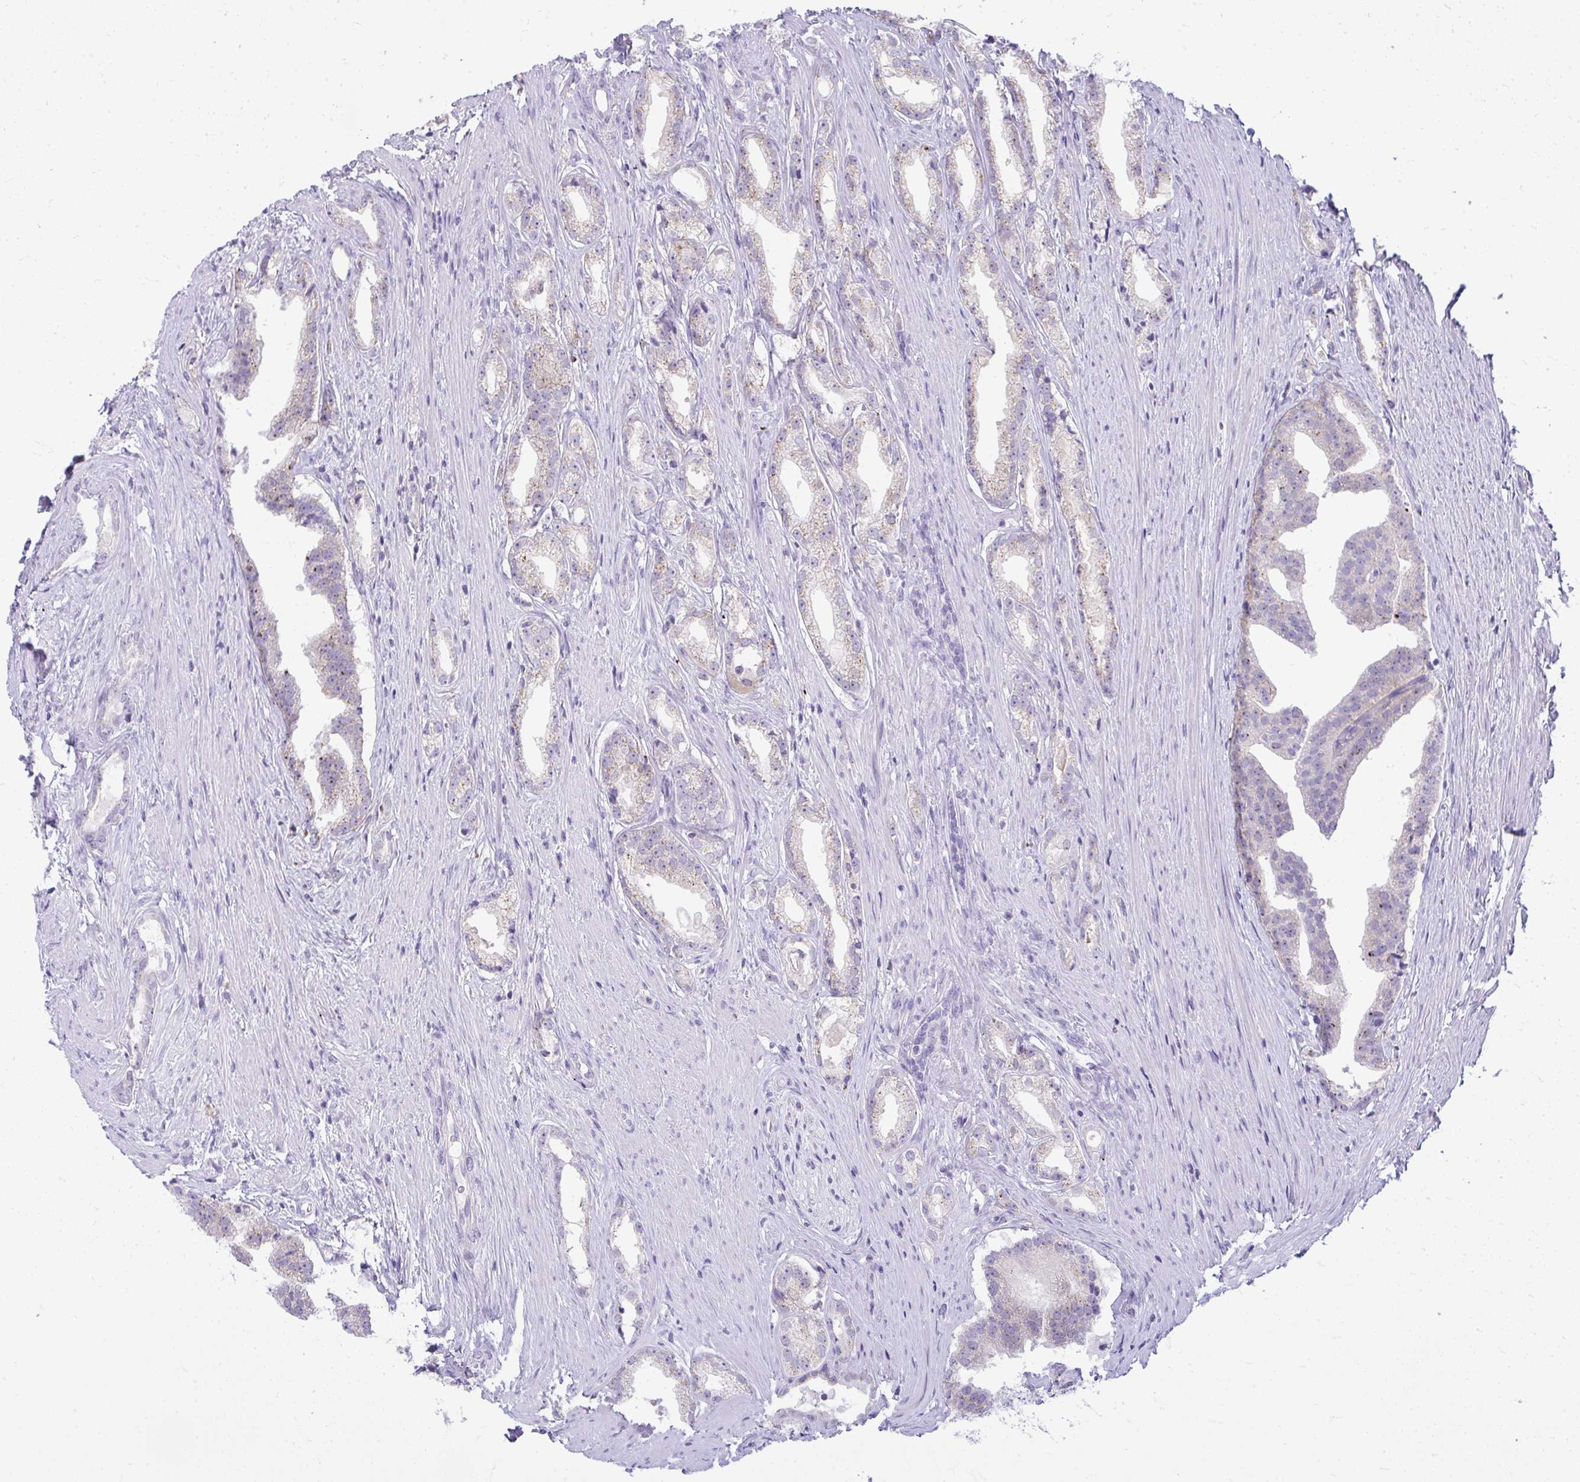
{"staining": {"intensity": "weak", "quantity": "25%-75%", "location": "cytoplasmic/membranous"}, "tissue": "prostate cancer", "cell_type": "Tumor cells", "image_type": "cancer", "snomed": [{"axis": "morphology", "description": "Adenocarcinoma, Low grade"}, {"axis": "topography", "description": "Prostate"}], "caption": "Human prostate cancer stained for a protein (brown) demonstrates weak cytoplasmic/membranous positive staining in about 25%-75% of tumor cells.", "gene": "VPS4B", "patient": {"sex": "male", "age": 65}}